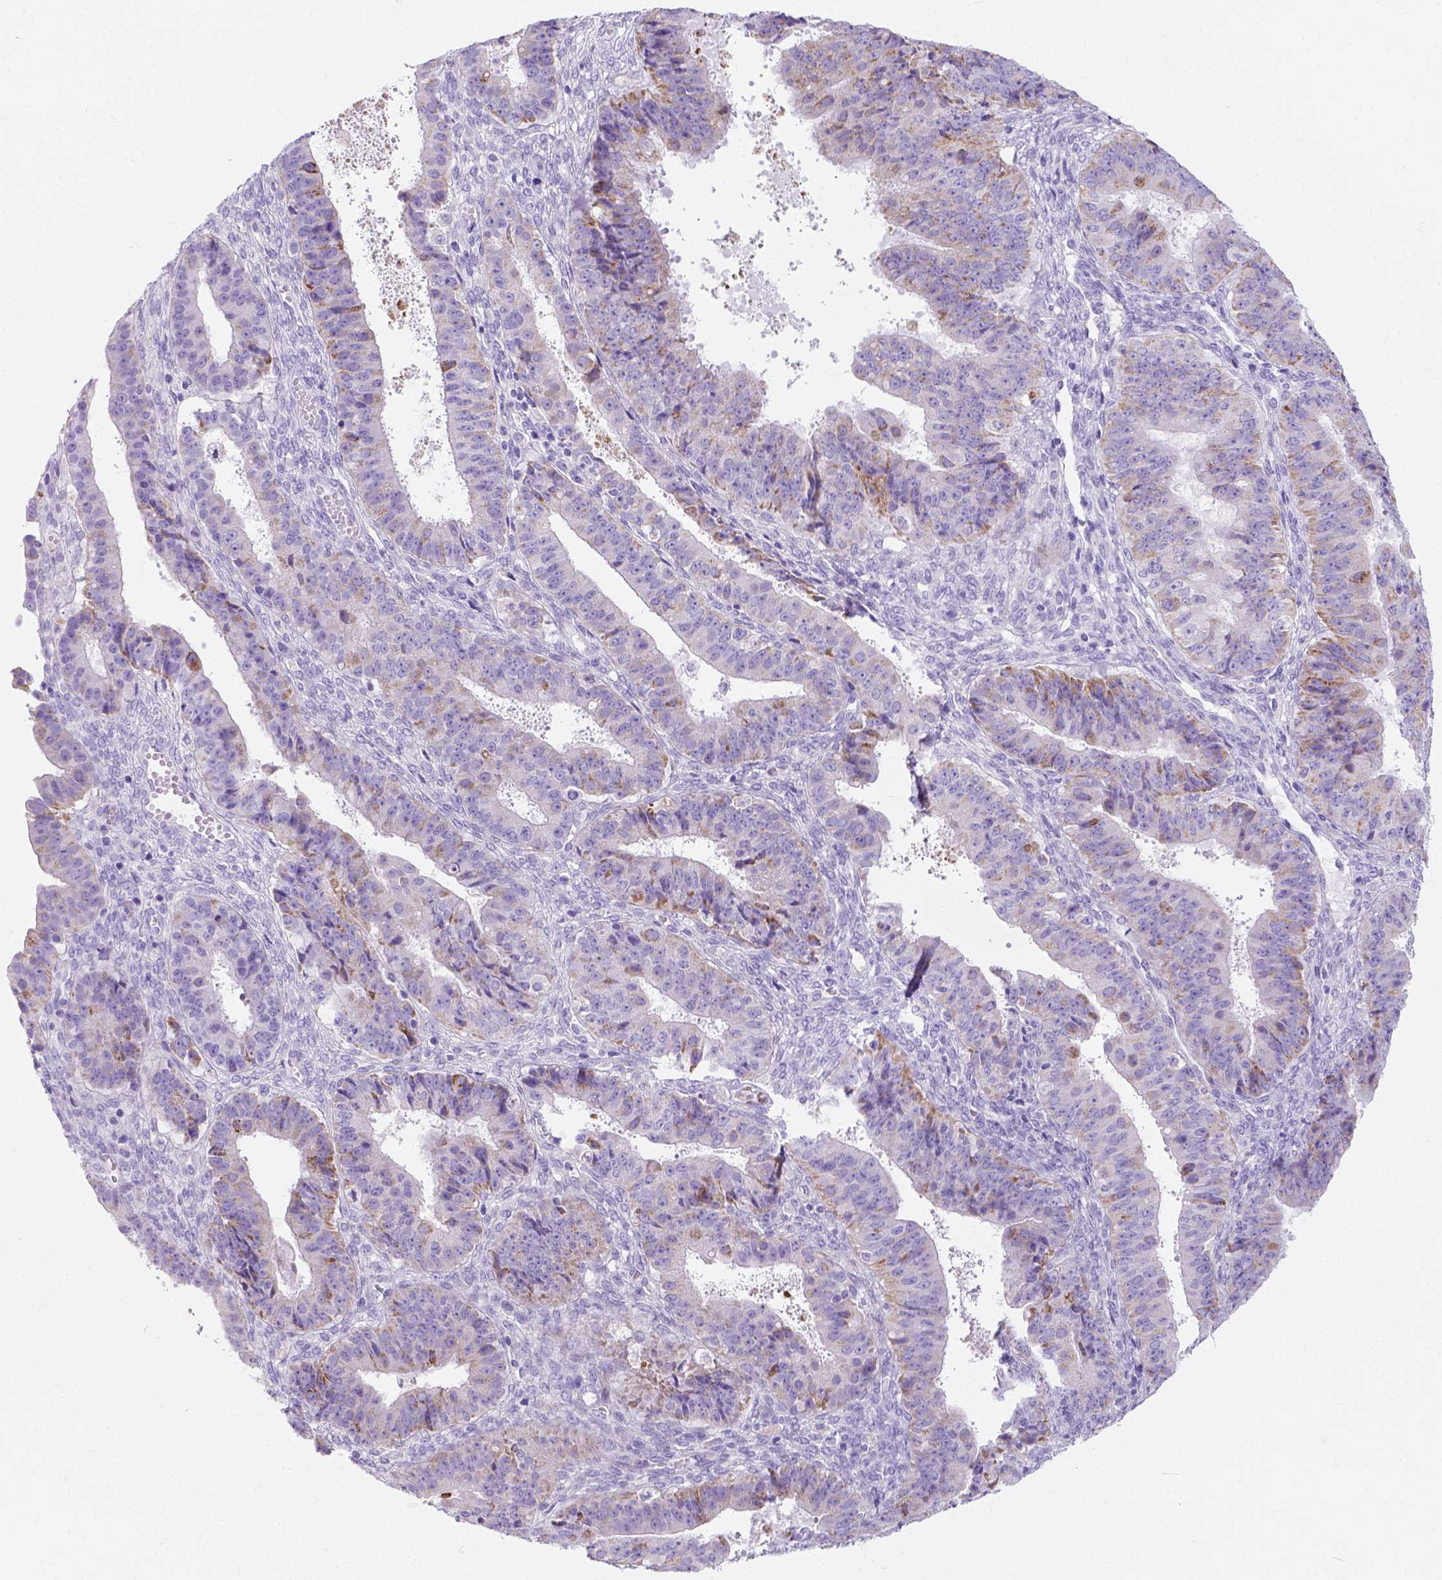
{"staining": {"intensity": "moderate", "quantity": "<25%", "location": "cytoplasmic/membranous"}, "tissue": "ovarian cancer", "cell_type": "Tumor cells", "image_type": "cancer", "snomed": [{"axis": "morphology", "description": "Carcinoma, endometroid"}, {"axis": "topography", "description": "Ovary"}], "caption": "Immunohistochemistry micrograph of neoplastic tissue: human ovarian endometroid carcinoma stained using IHC displays low levels of moderate protein expression localized specifically in the cytoplasmic/membranous of tumor cells, appearing as a cytoplasmic/membranous brown color.", "gene": "MYH15", "patient": {"sex": "female", "age": 42}}